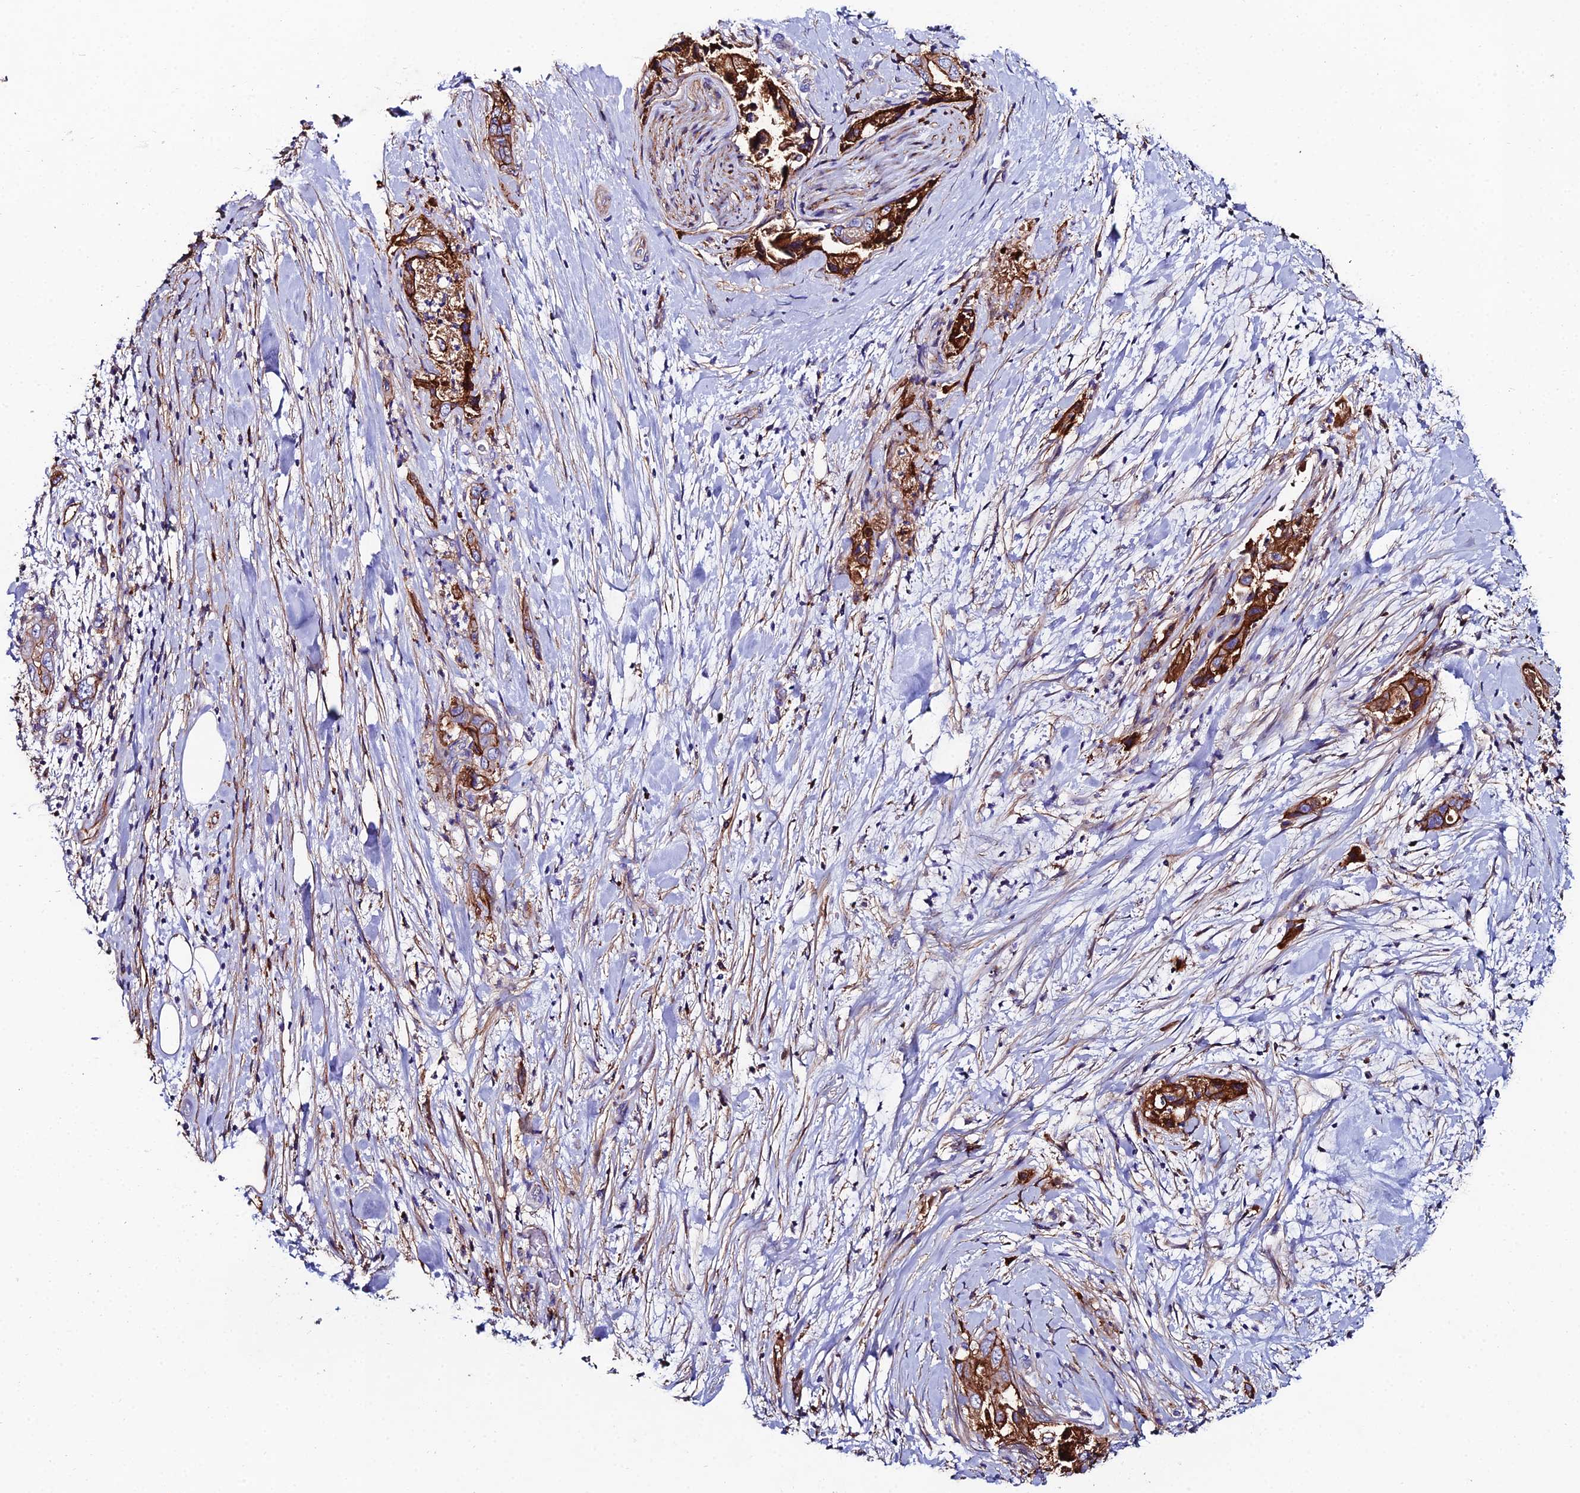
{"staining": {"intensity": "strong", "quantity": "25%-75%", "location": "cytoplasmic/membranous"}, "tissue": "pancreatic cancer", "cell_type": "Tumor cells", "image_type": "cancer", "snomed": [{"axis": "morphology", "description": "Adenocarcinoma, NOS"}, {"axis": "topography", "description": "Pancreas"}], "caption": "The immunohistochemical stain labels strong cytoplasmic/membranous positivity in tumor cells of adenocarcinoma (pancreatic) tissue.", "gene": "C6", "patient": {"sex": "female", "age": 78}}